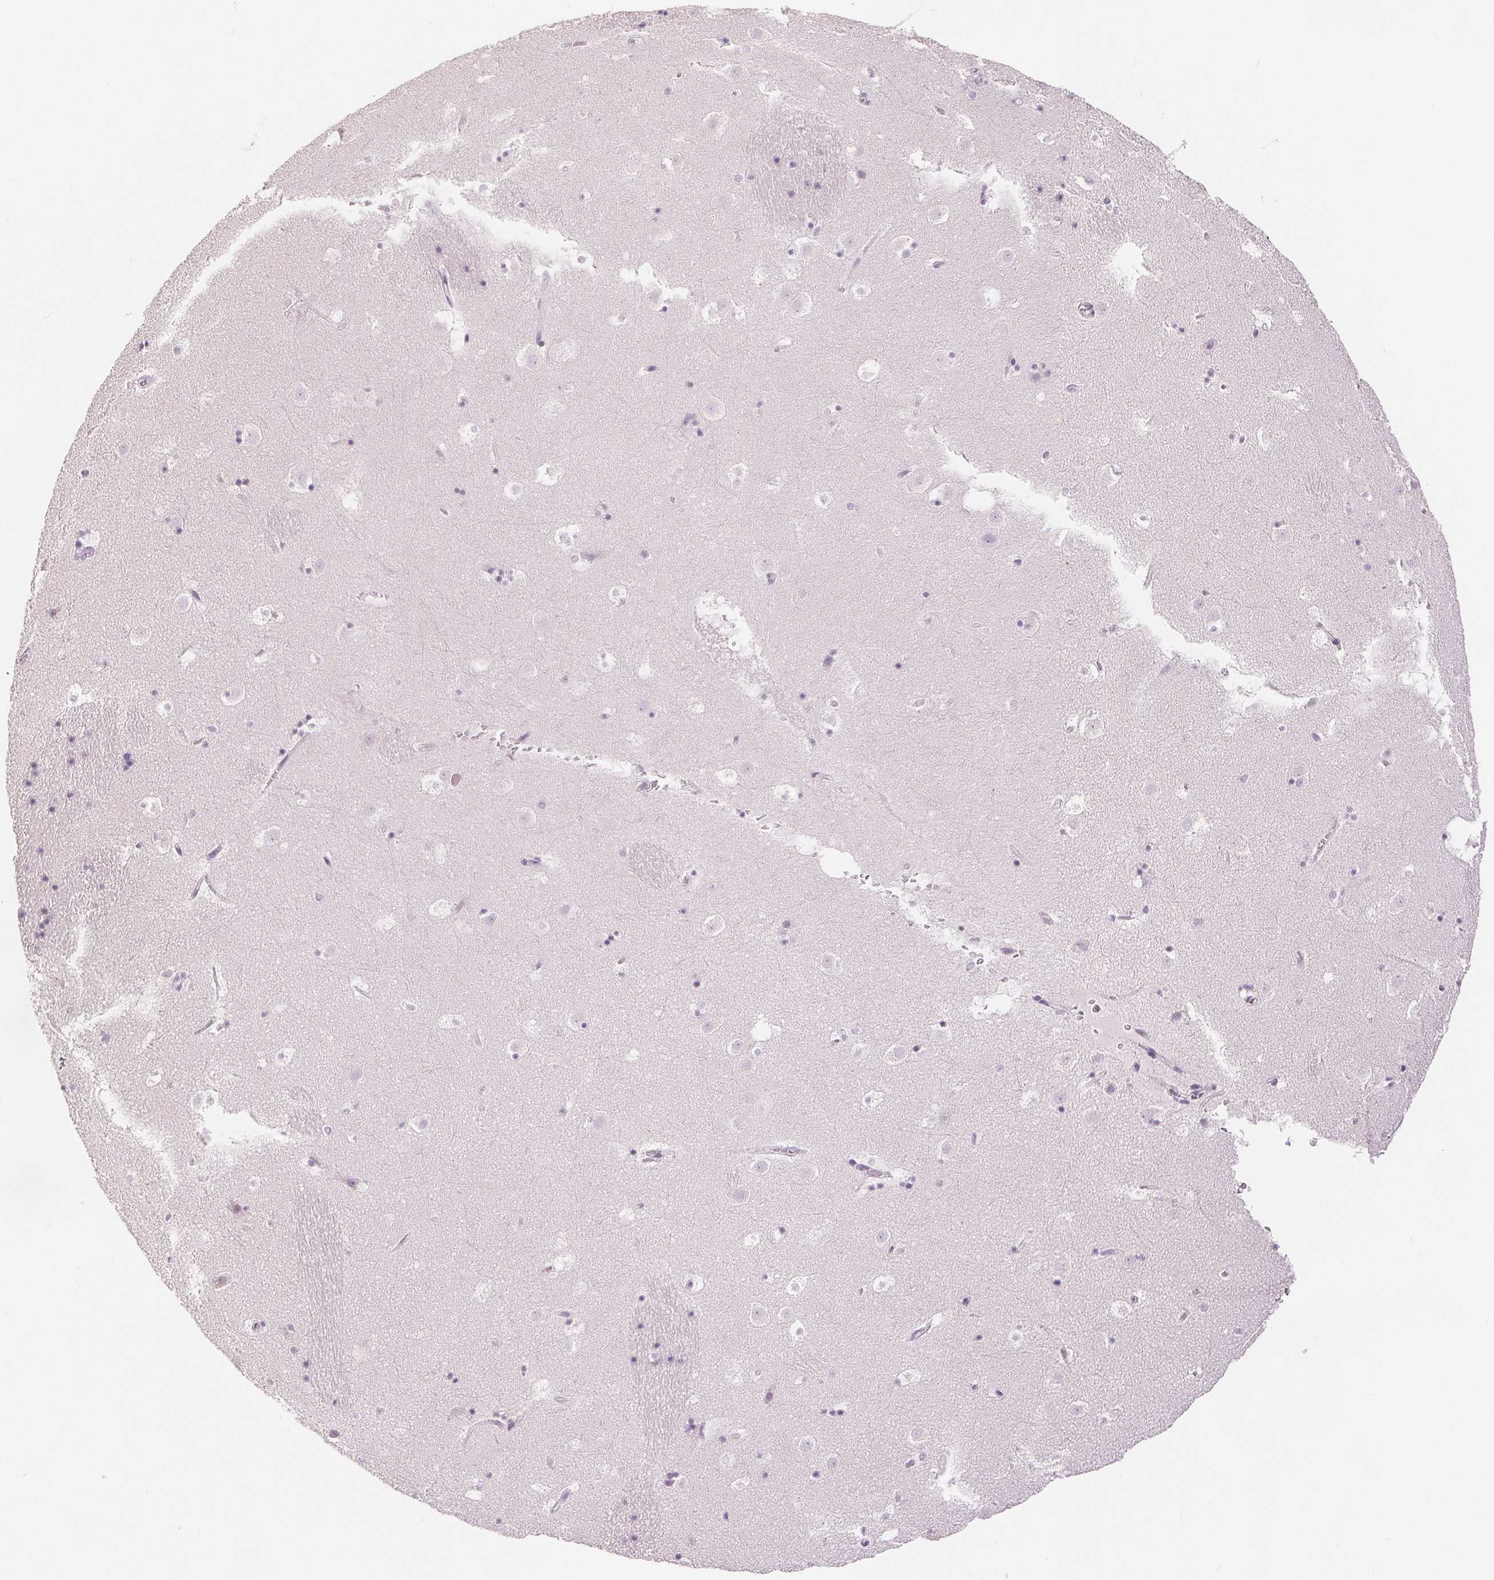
{"staining": {"intensity": "negative", "quantity": "none", "location": "none"}, "tissue": "caudate", "cell_type": "Glial cells", "image_type": "normal", "snomed": [{"axis": "morphology", "description": "Normal tissue, NOS"}, {"axis": "topography", "description": "Lateral ventricle wall"}], "caption": "Human caudate stained for a protein using immunohistochemistry exhibits no positivity in glial cells.", "gene": "SLC27A5", "patient": {"sex": "male", "age": 37}}